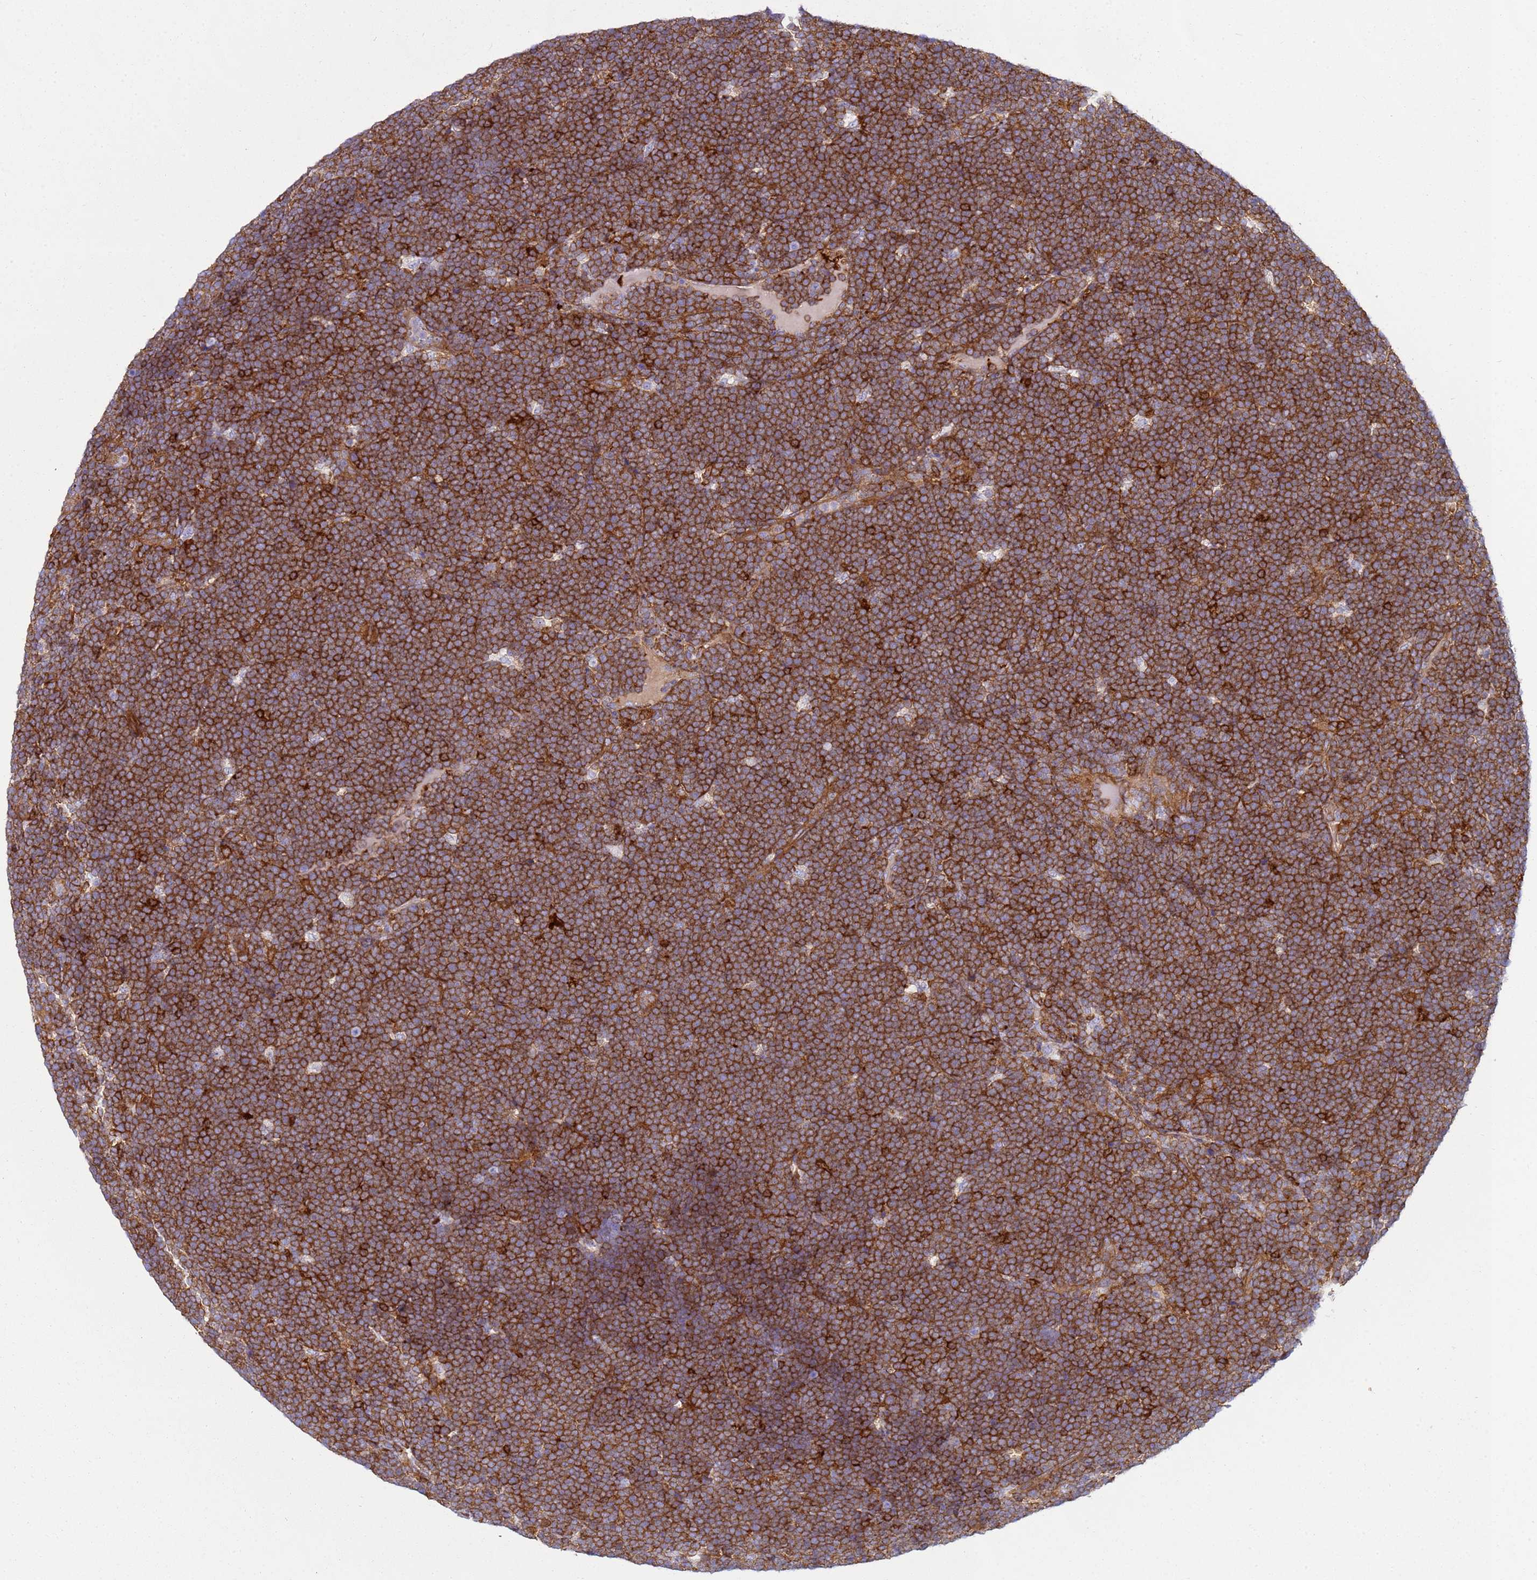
{"staining": {"intensity": "strong", "quantity": ">75%", "location": "cytoplasmic/membranous"}, "tissue": "lymphoma", "cell_type": "Tumor cells", "image_type": "cancer", "snomed": [{"axis": "morphology", "description": "Malignant lymphoma, non-Hodgkin's type, High grade"}, {"axis": "topography", "description": "Lymph node"}], "caption": "Lymphoma stained for a protein (brown) shows strong cytoplasmic/membranous positive positivity in about >75% of tumor cells.", "gene": "SNX21", "patient": {"sex": "male", "age": 13}}